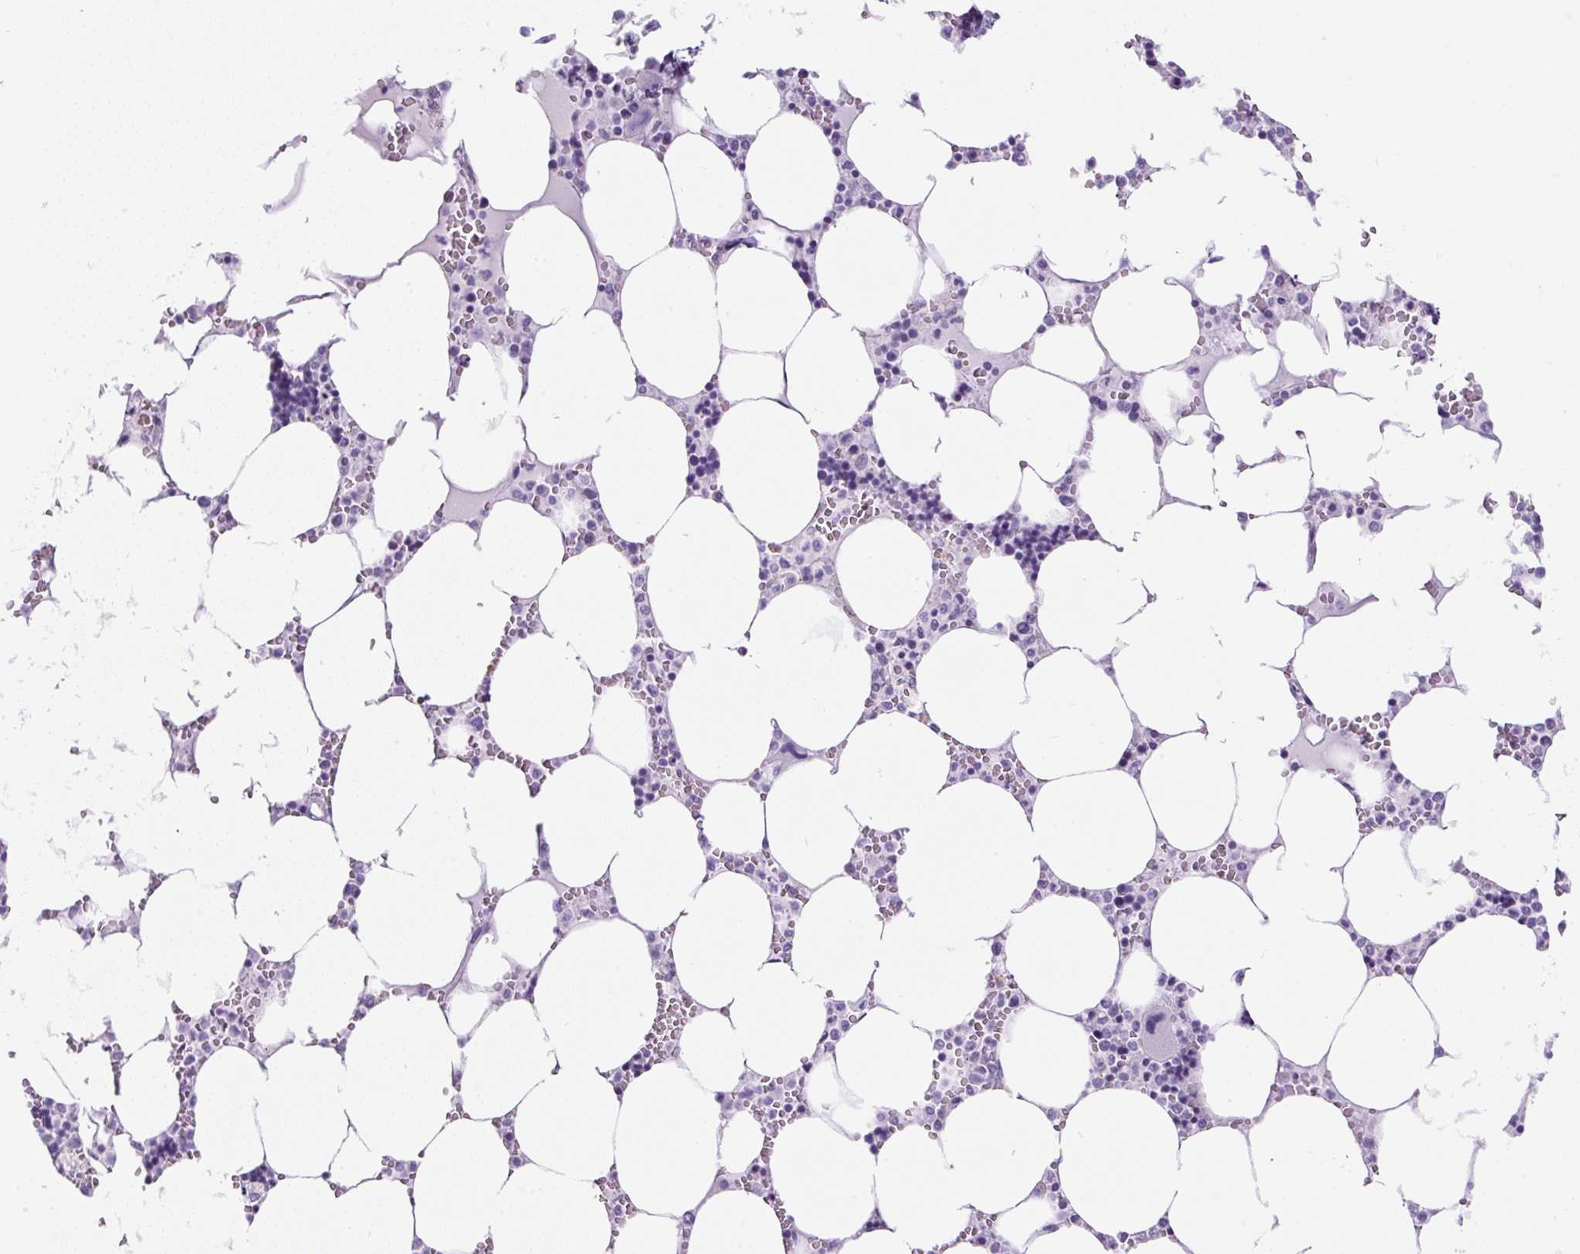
{"staining": {"intensity": "negative", "quantity": "none", "location": "none"}, "tissue": "bone marrow", "cell_type": "Hematopoietic cells", "image_type": "normal", "snomed": [{"axis": "morphology", "description": "Normal tissue, NOS"}, {"axis": "topography", "description": "Bone marrow"}], "caption": "Immunohistochemistry (IHC) of normal human bone marrow demonstrates no positivity in hematopoietic cells.", "gene": "TMEM200B", "patient": {"sex": "male", "age": 64}}